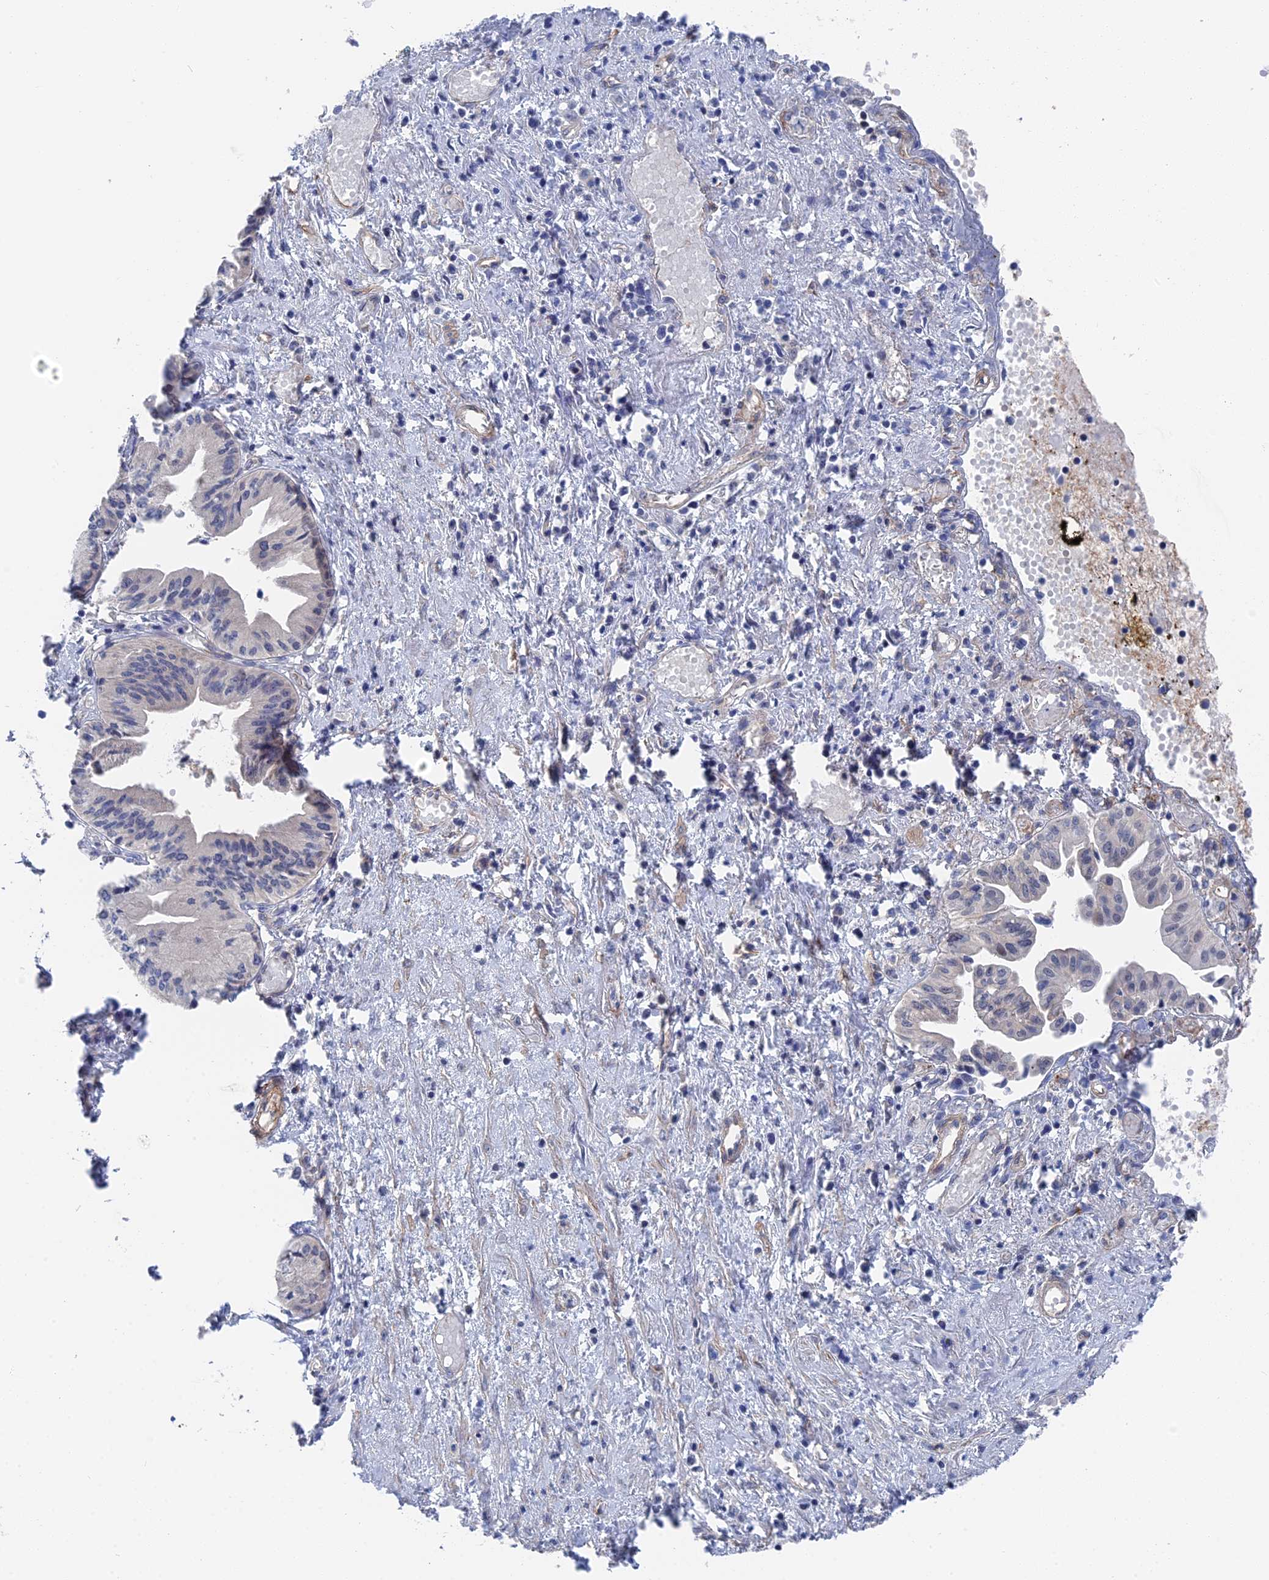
{"staining": {"intensity": "negative", "quantity": "none", "location": "none"}, "tissue": "pancreatic cancer", "cell_type": "Tumor cells", "image_type": "cancer", "snomed": [{"axis": "morphology", "description": "Adenocarcinoma, NOS"}, {"axis": "topography", "description": "Pancreas"}], "caption": "Micrograph shows no protein positivity in tumor cells of pancreatic cancer tissue.", "gene": "MTHFSD", "patient": {"sex": "female", "age": 50}}